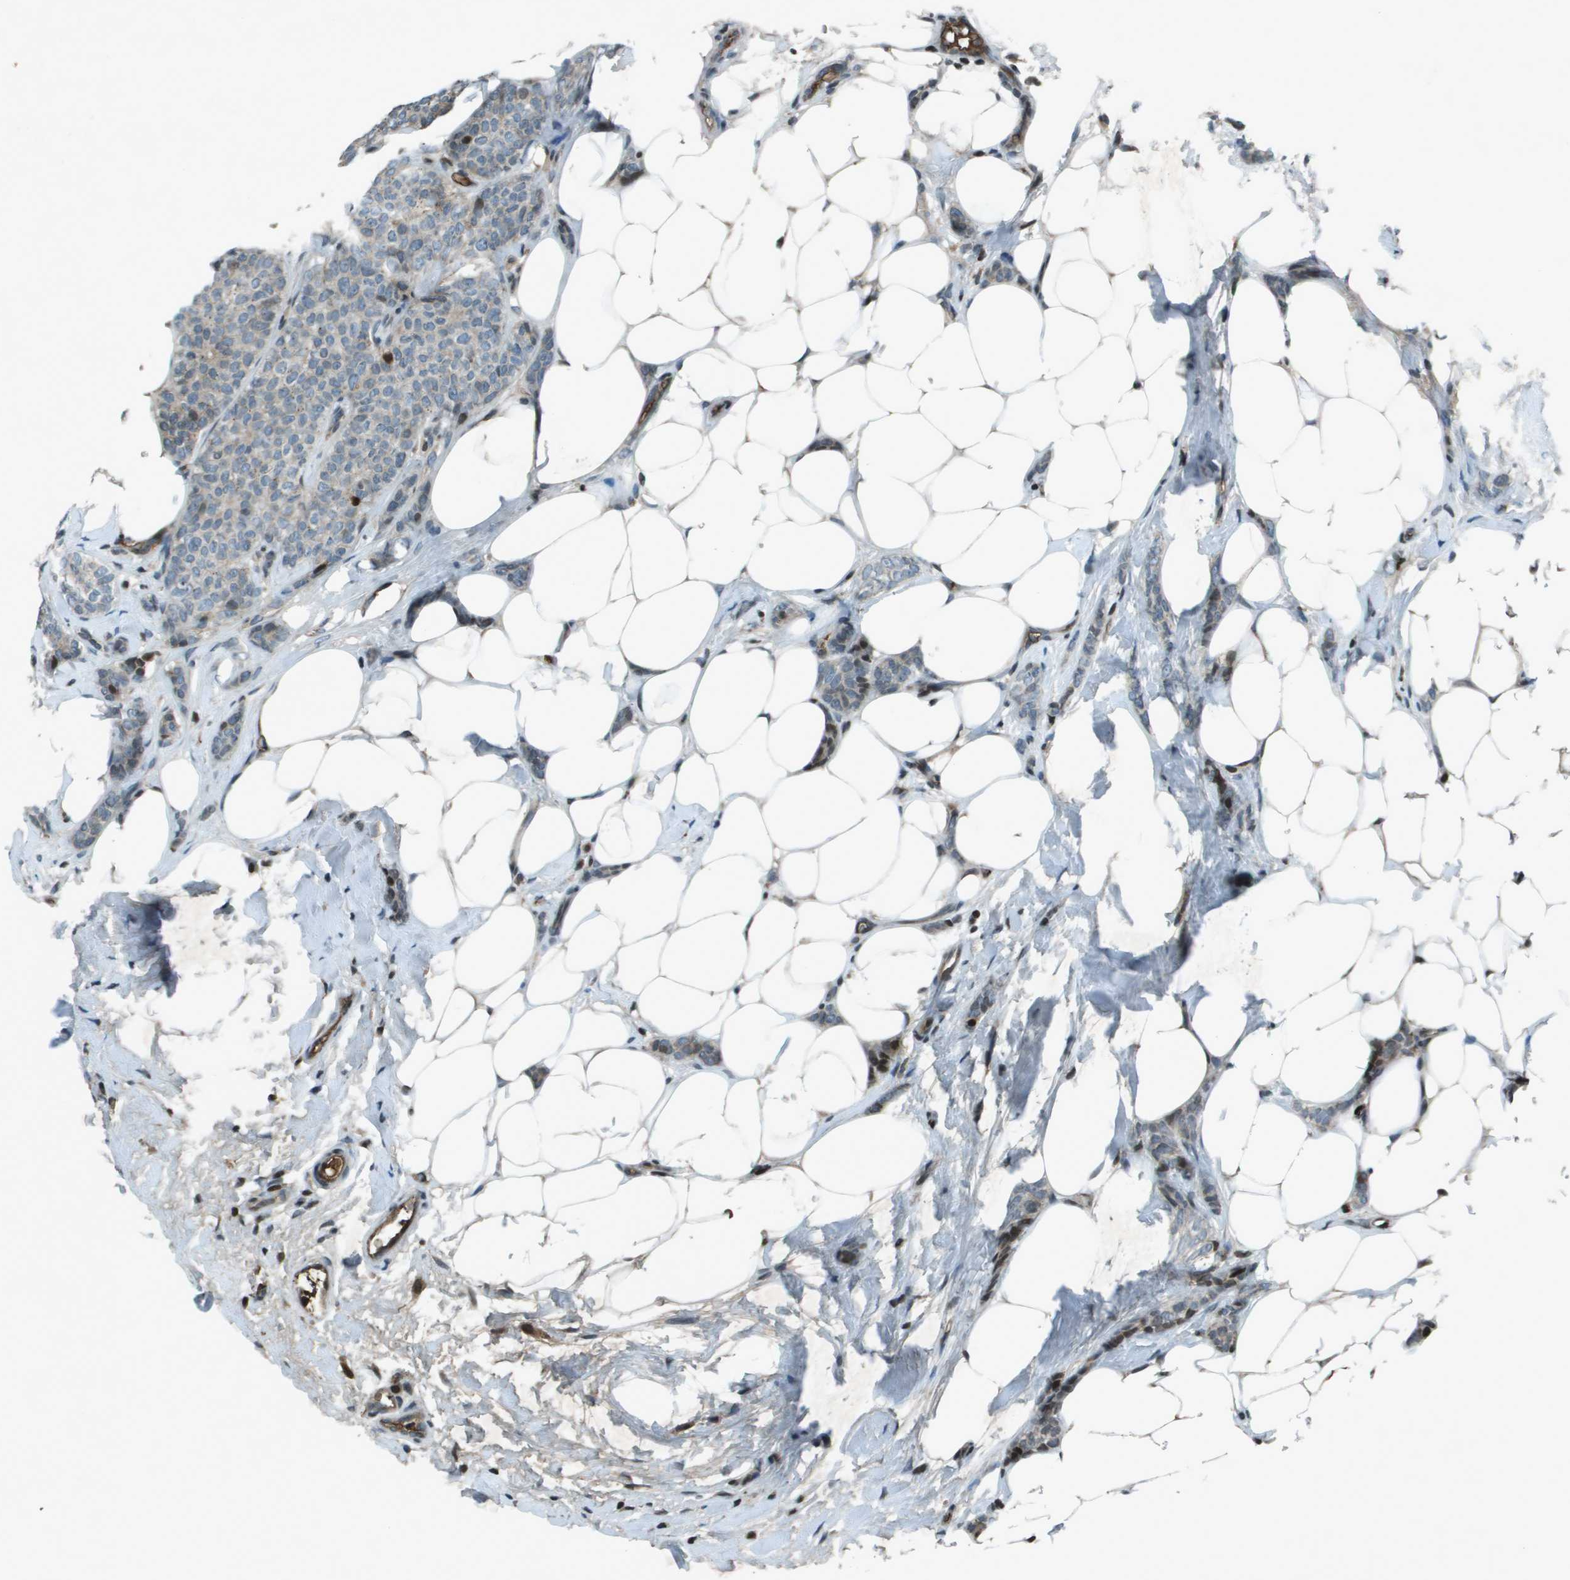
{"staining": {"intensity": "weak", "quantity": "<25%", "location": "nuclear"}, "tissue": "breast cancer", "cell_type": "Tumor cells", "image_type": "cancer", "snomed": [{"axis": "morphology", "description": "Lobular carcinoma"}, {"axis": "topography", "description": "Skin"}, {"axis": "topography", "description": "Breast"}], "caption": "This photomicrograph is of lobular carcinoma (breast) stained with immunohistochemistry to label a protein in brown with the nuclei are counter-stained blue. There is no staining in tumor cells.", "gene": "CXCL12", "patient": {"sex": "female", "age": 46}}